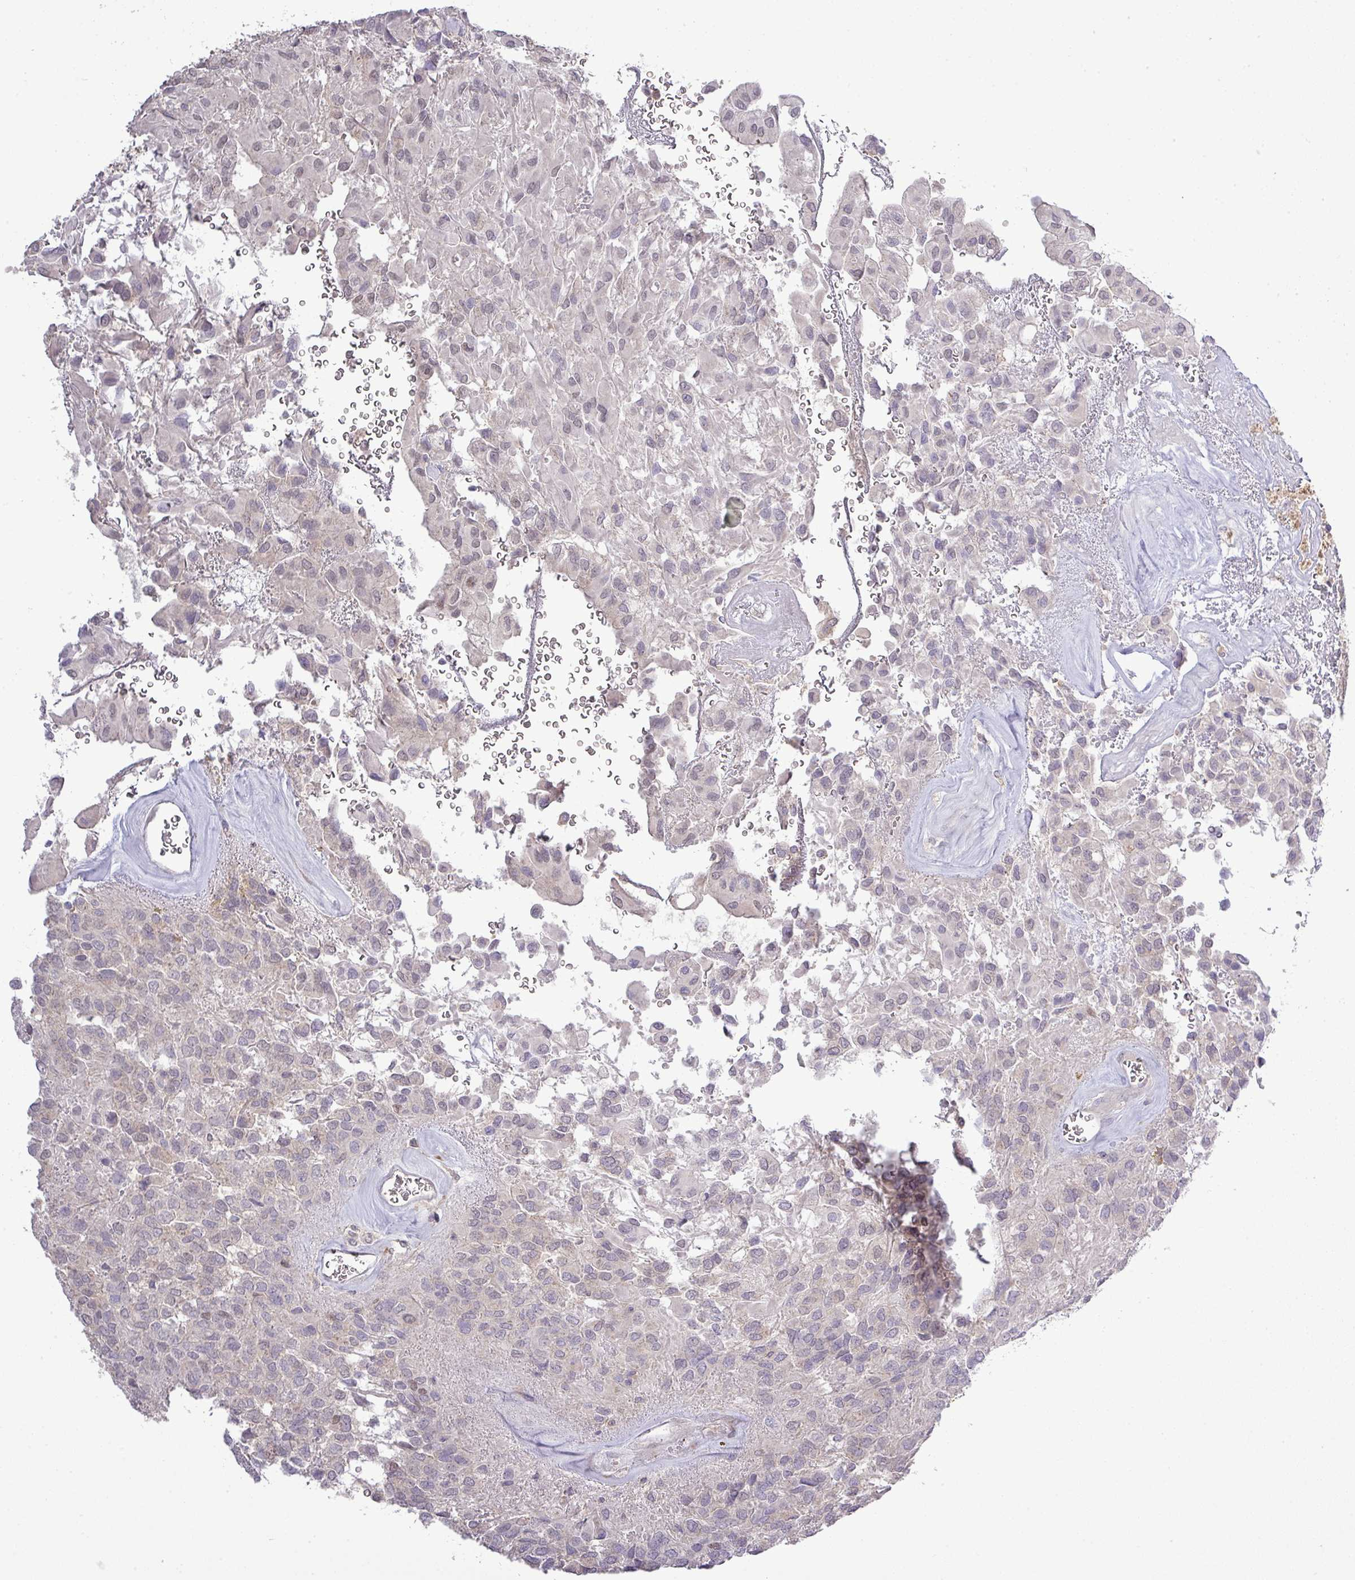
{"staining": {"intensity": "negative", "quantity": "none", "location": "none"}, "tissue": "glioma", "cell_type": "Tumor cells", "image_type": "cancer", "snomed": [{"axis": "morphology", "description": "Glioma, malignant, Low grade"}, {"axis": "topography", "description": "Brain"}], "caption": "Immunohistochemistry (IHC) image of neoplastic tissue: glioma stained with DAB demonstrates no significant protein staining in tumor cells.", "gene": "TPRA1", "patient": {"sex": "male", "age": 56}}